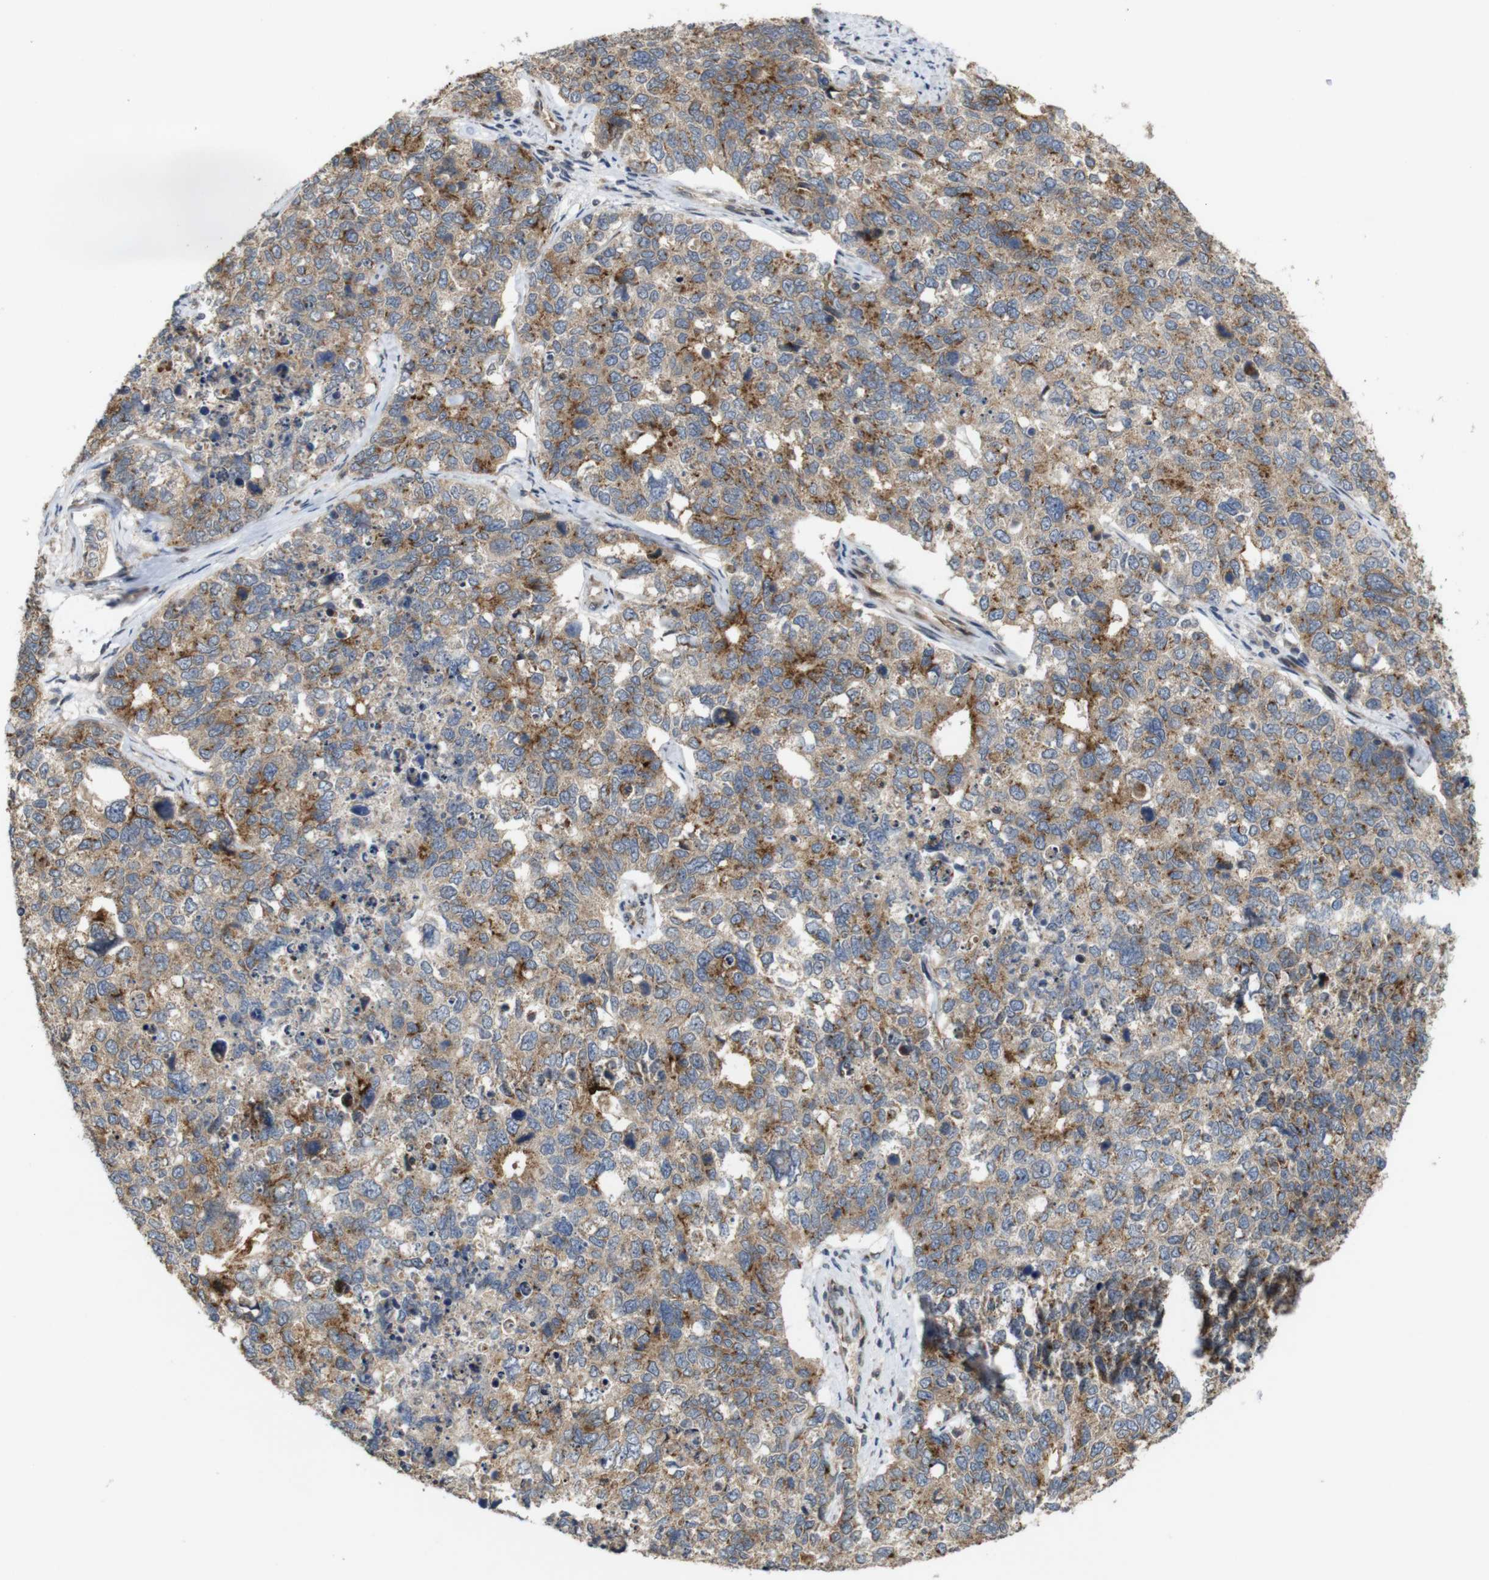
{"staining": {"intensity": "moderate", "quantity": ">75%", "location": "cytoplasmic/membranous"}, "tissue": "cervical cancer", "cell_type": "Tumor cells", "image_type": "cancer", "snomed": [{"axis": "morphology", "description": "Squamous cell carcinoma, NOS"}, {"axis": "topography", "description": "Cervix"}], "caption": "Brown immunohistochemical staining in human cervical cancer (squamous cell carcinoma) shows moderate cytoplasmic/membranous staining in about >75% of tumor cells.", "gene": "EFCAB14", "patient": {"sex": "female", "age": 63}}